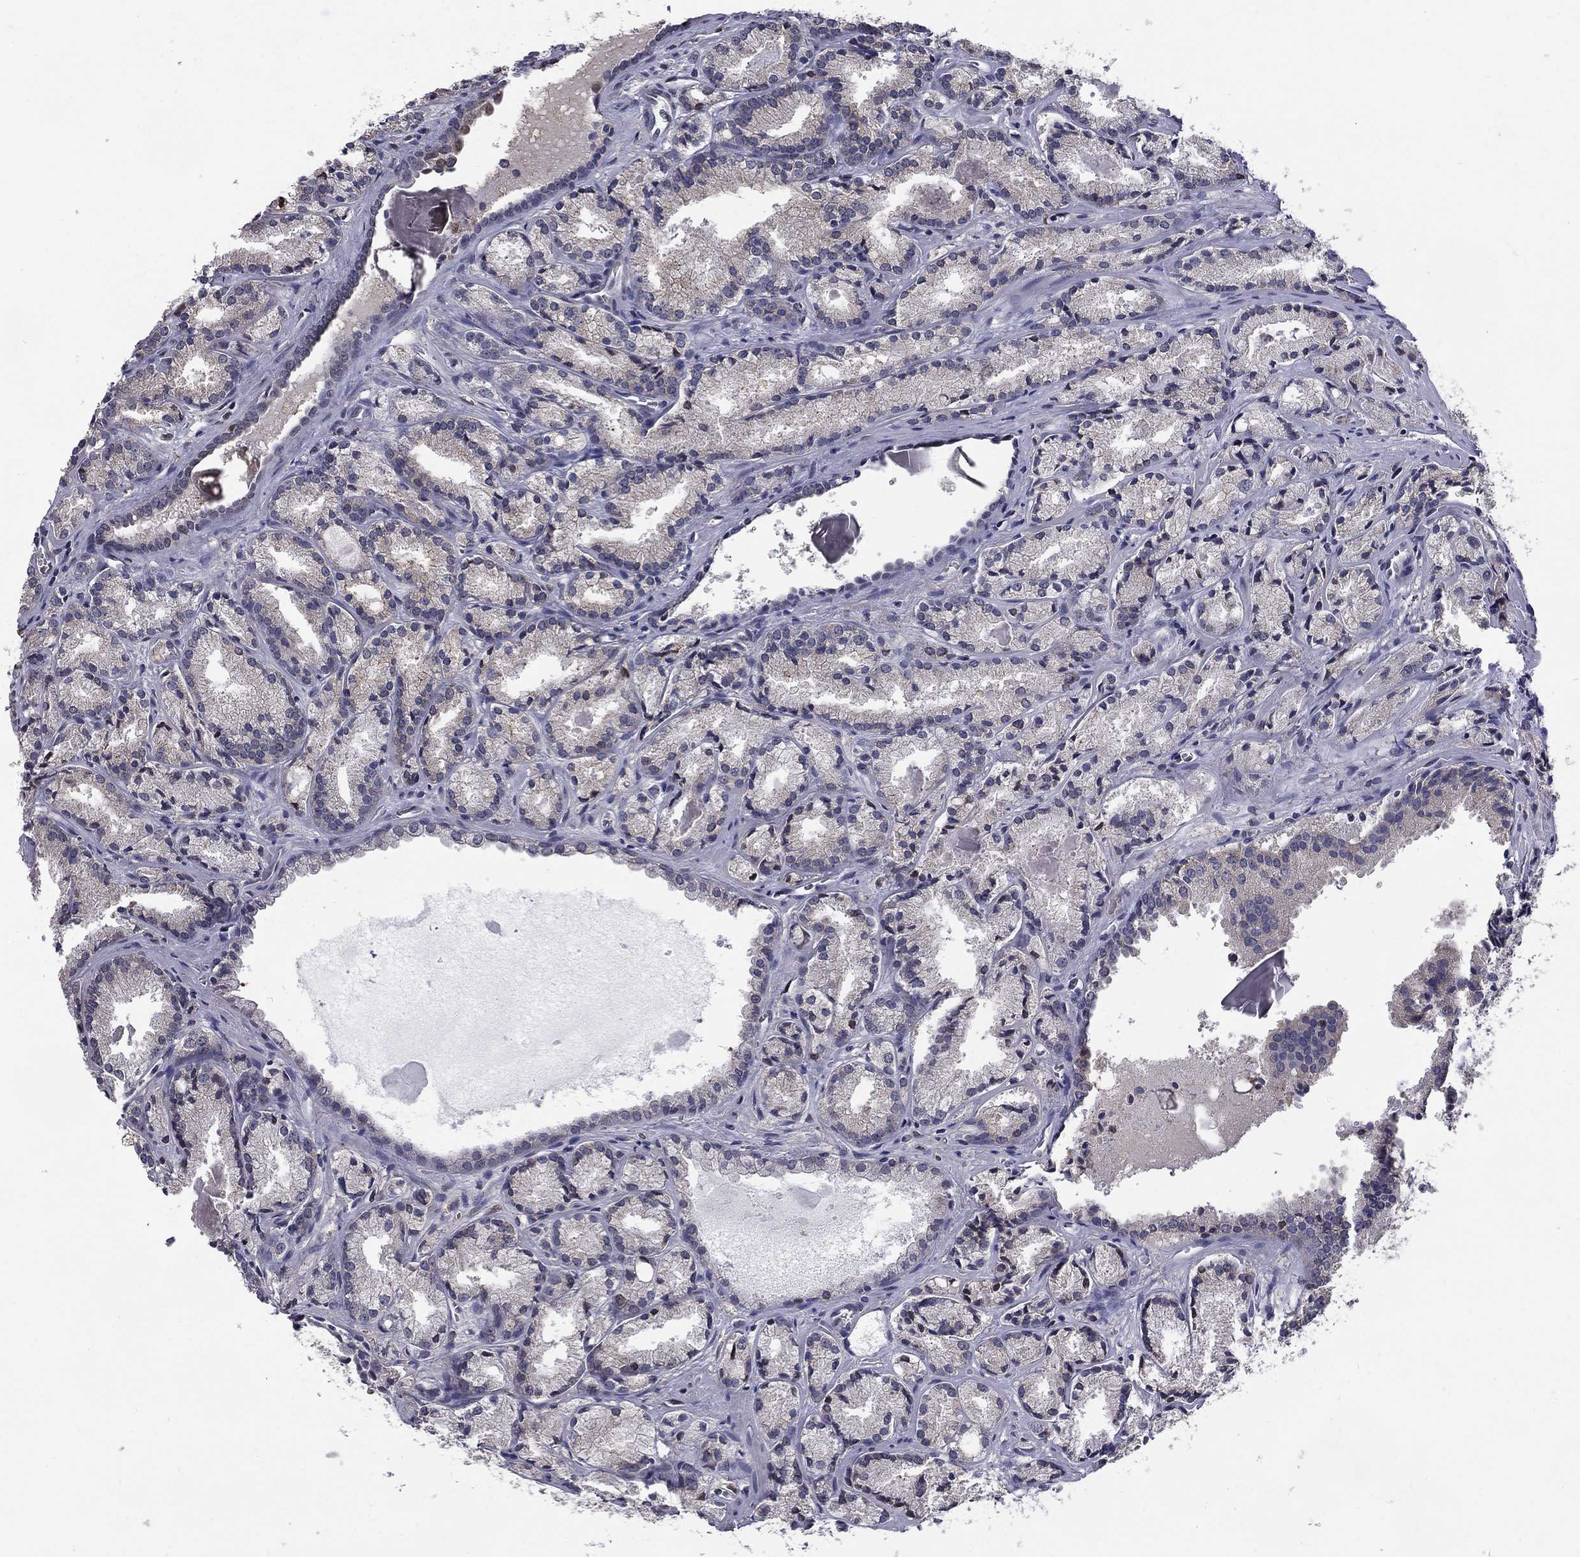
{"staining": {"intensity": "negative", "quantity": "none", "location": "none"}, "tissue": "prostate cancer", "cell_type": "Tumor cells", "image_type": "cancer", "snomed": [{"axis": "morphology", "description": "Adenocarcinoma, NOS"}, {"axis": "morphology", "description": "Adenocarcinoma, High grade"}, {"axis": "topography", "description": "Prostate"}], "caption": "High magnification brightfield microscopy of adenocarcinoma (high-grade) (prostate) stained with DAB (brown) and counterstained with hematoxylin (blue): tumor cells show no significant expression. Nuclei are stained in blue.", "gene": "HSPB2", "patient": {"sex": "male", "age": 70}}